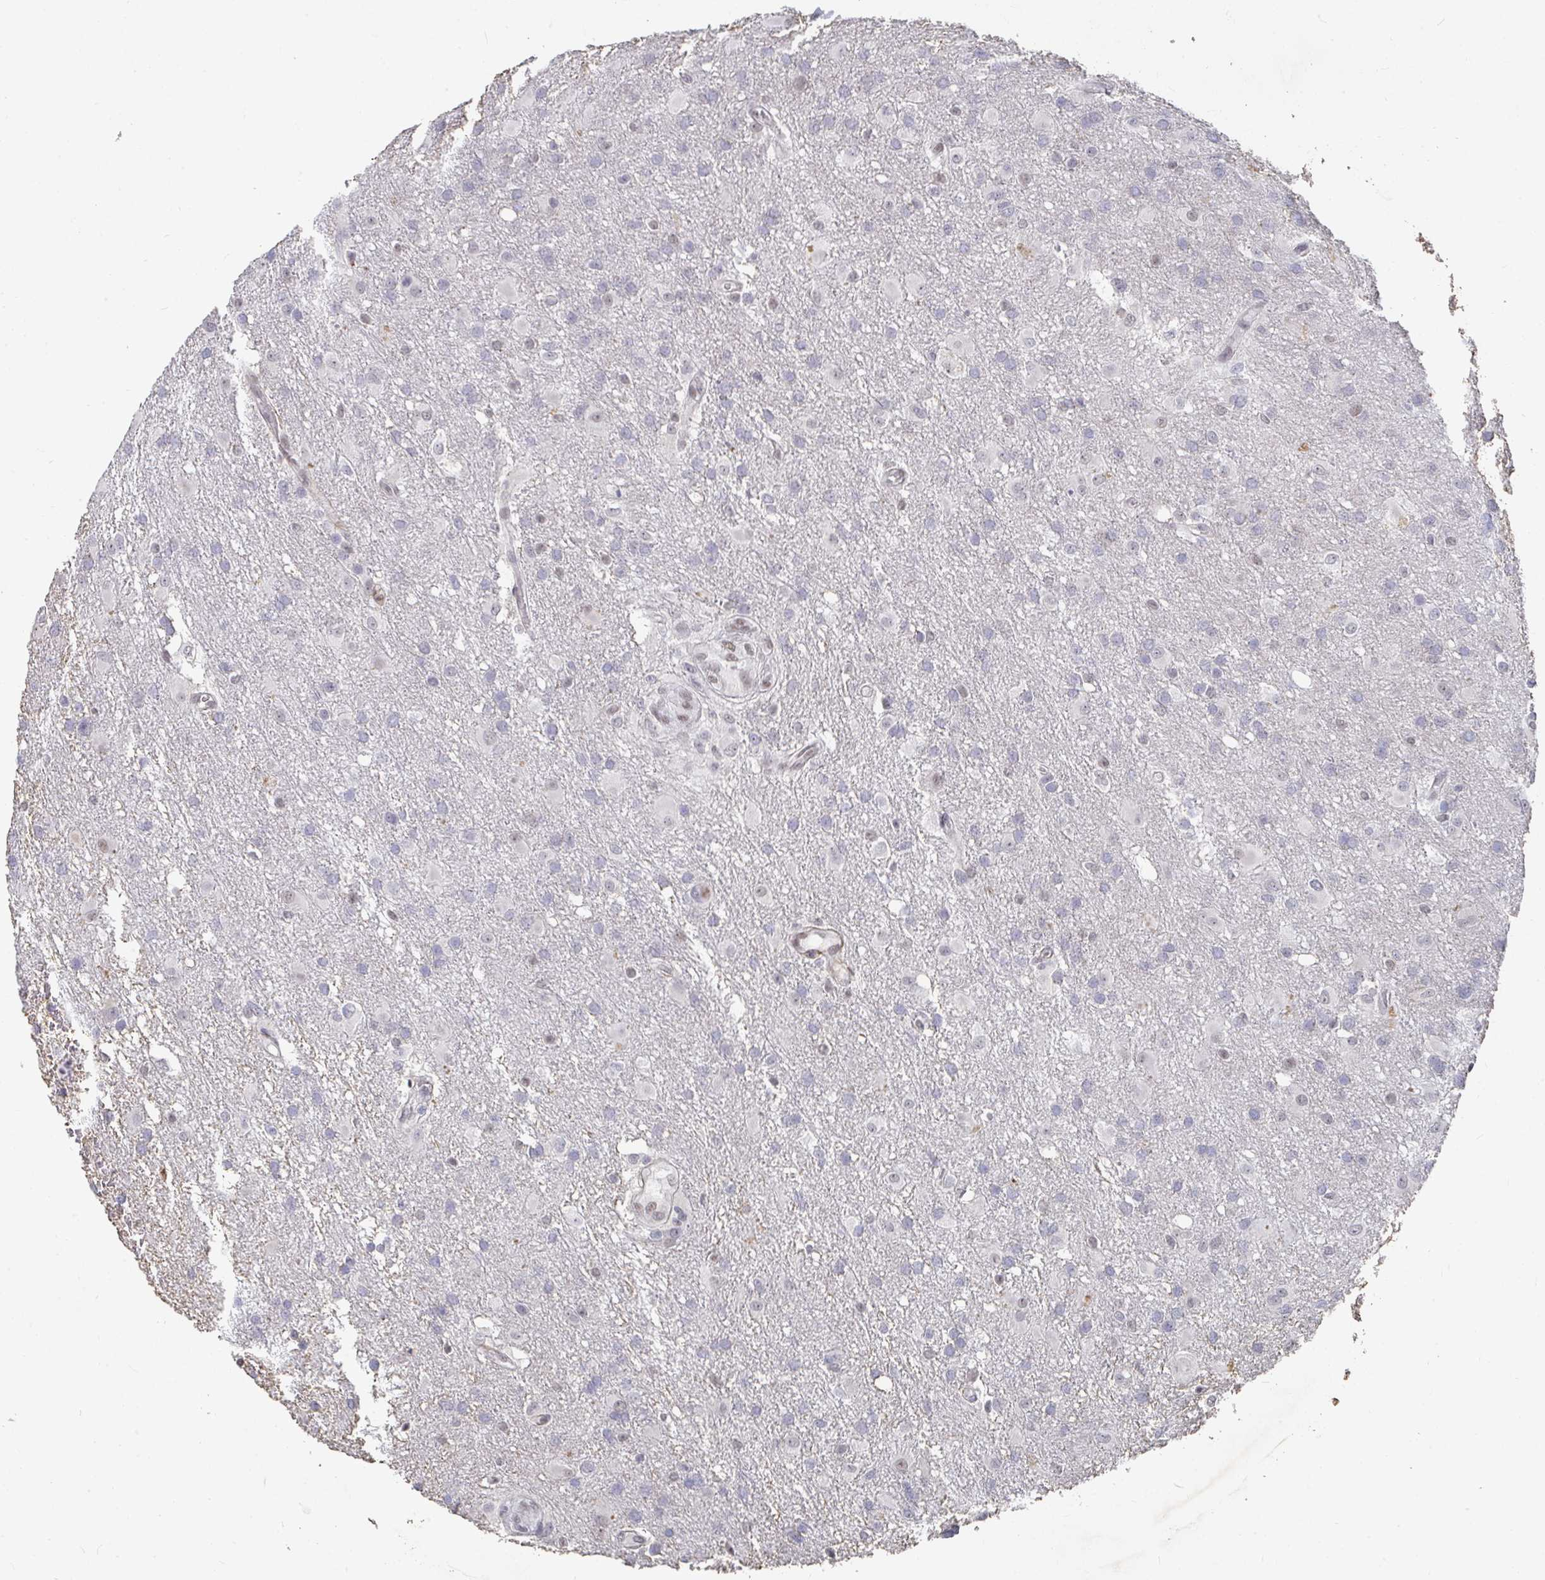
{"staining": {"intensity": "negative", "quantity": "none", "location": "none"}, "tissue": "glioma", "cell_type": "Tumor cells", "image_type": "cancer", "snomed": [{"axis": "morphology", "description": "Glioma, malignant, High grade"}, {"axis": "topography", "description": "Brain"}], "caption": "A high-resolution image shows immunohistochemistry (IHC) staining of malignant high-grade glioma, which reveals no significant expression in tumor cells.", "gene": "RCOR1", "patient": {"sex": "male", "age": 53}}